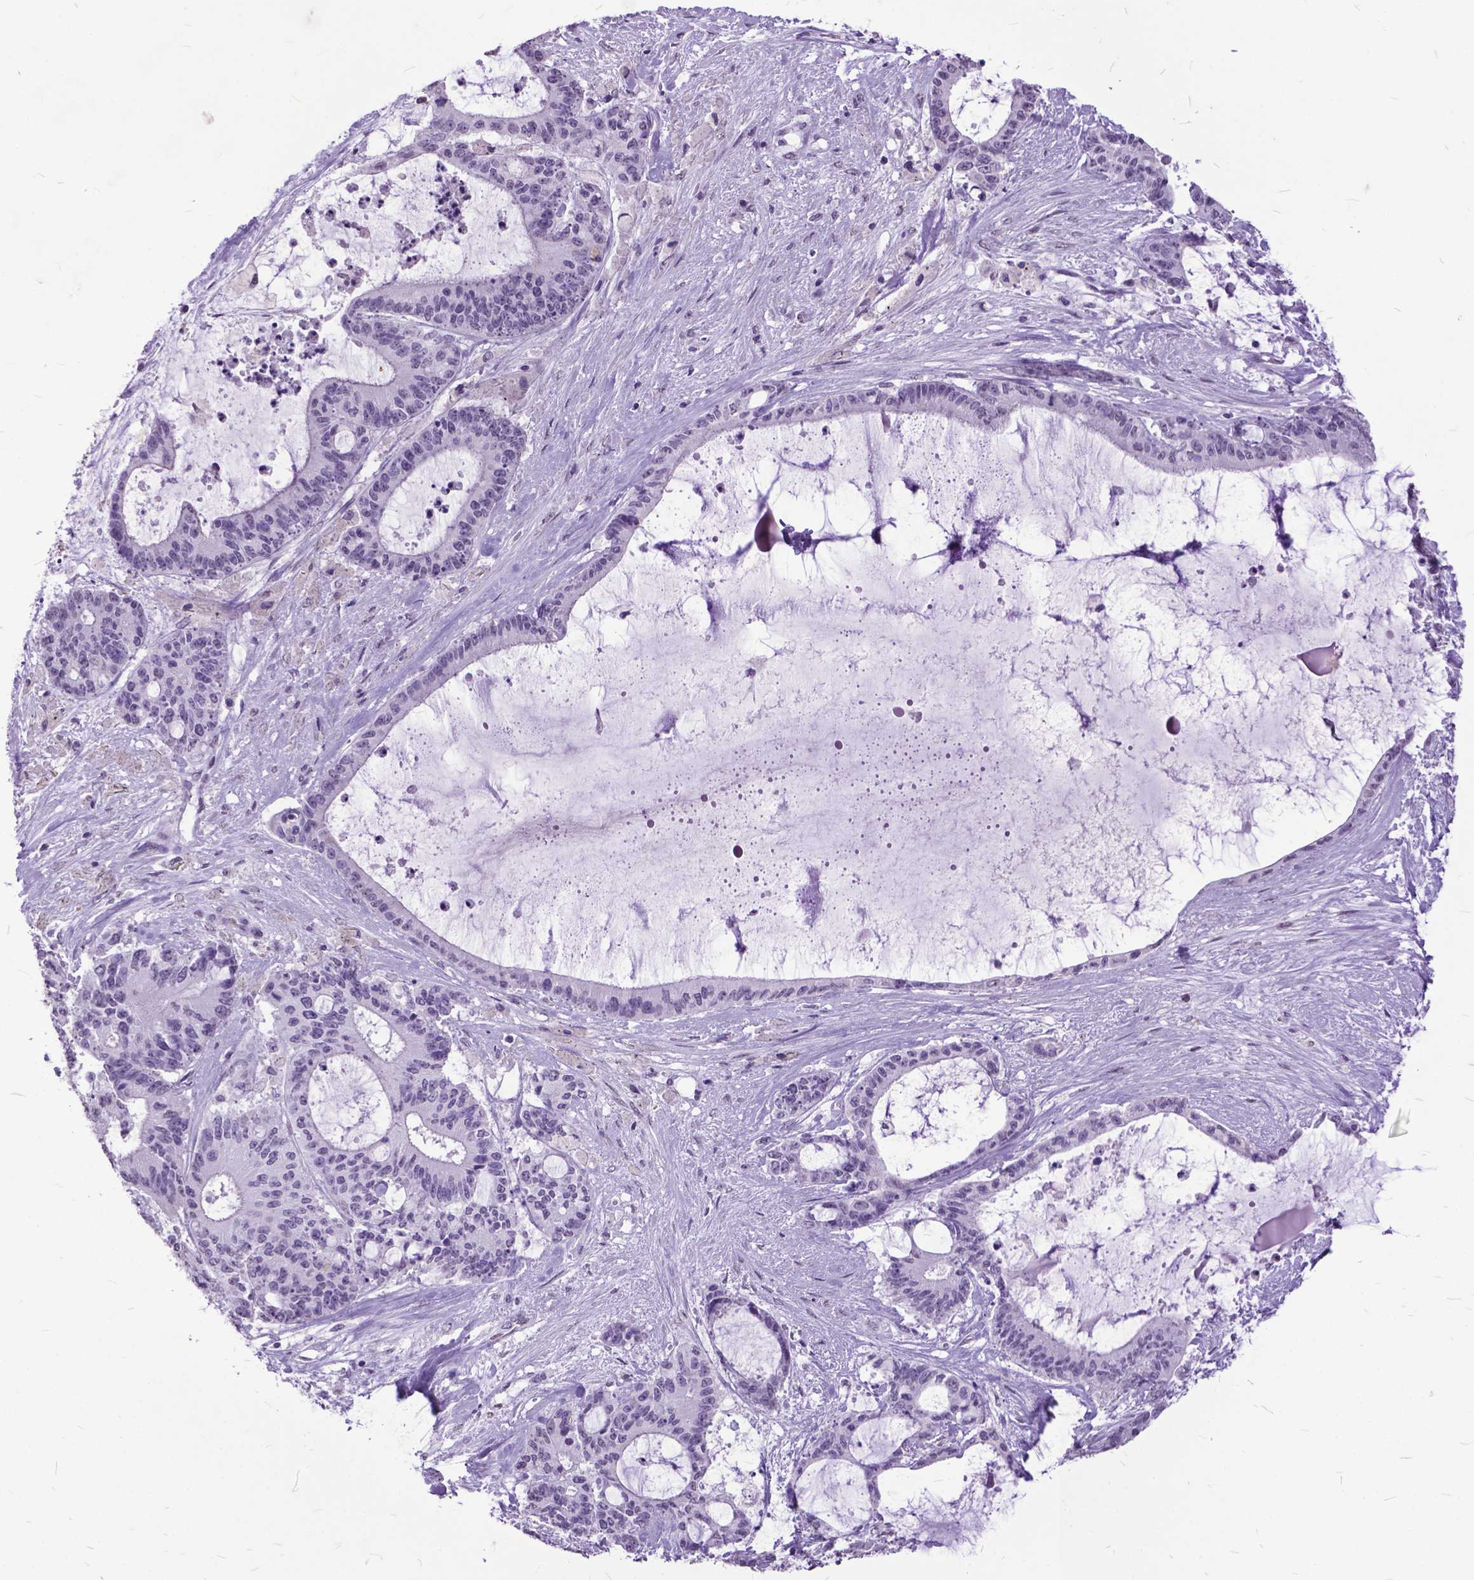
{"staining": {"intensity": "negative", "quantity": "none", "location": "none"}, "tissue": "liver cancer", "cell_type": "Tumor cells", "image_type": "cancer", "snomed": [{"axis": "morphology", "description": "Normal tissue, NOS"}, {"axis": "morphology", "description": "Cholangiocarcinoma"}, {"axis": "topography", "description": "Liver"}, {"axis": "topography", "description": "Peripheral nerve tissue"}], "caption": "This is an IHC micrograph of human liver cancer (cholangiocarcinoma). There is no positivity in tumor cells.", "gene": "MARCHF10", "patient": {"sex": "female", "age": 73}}